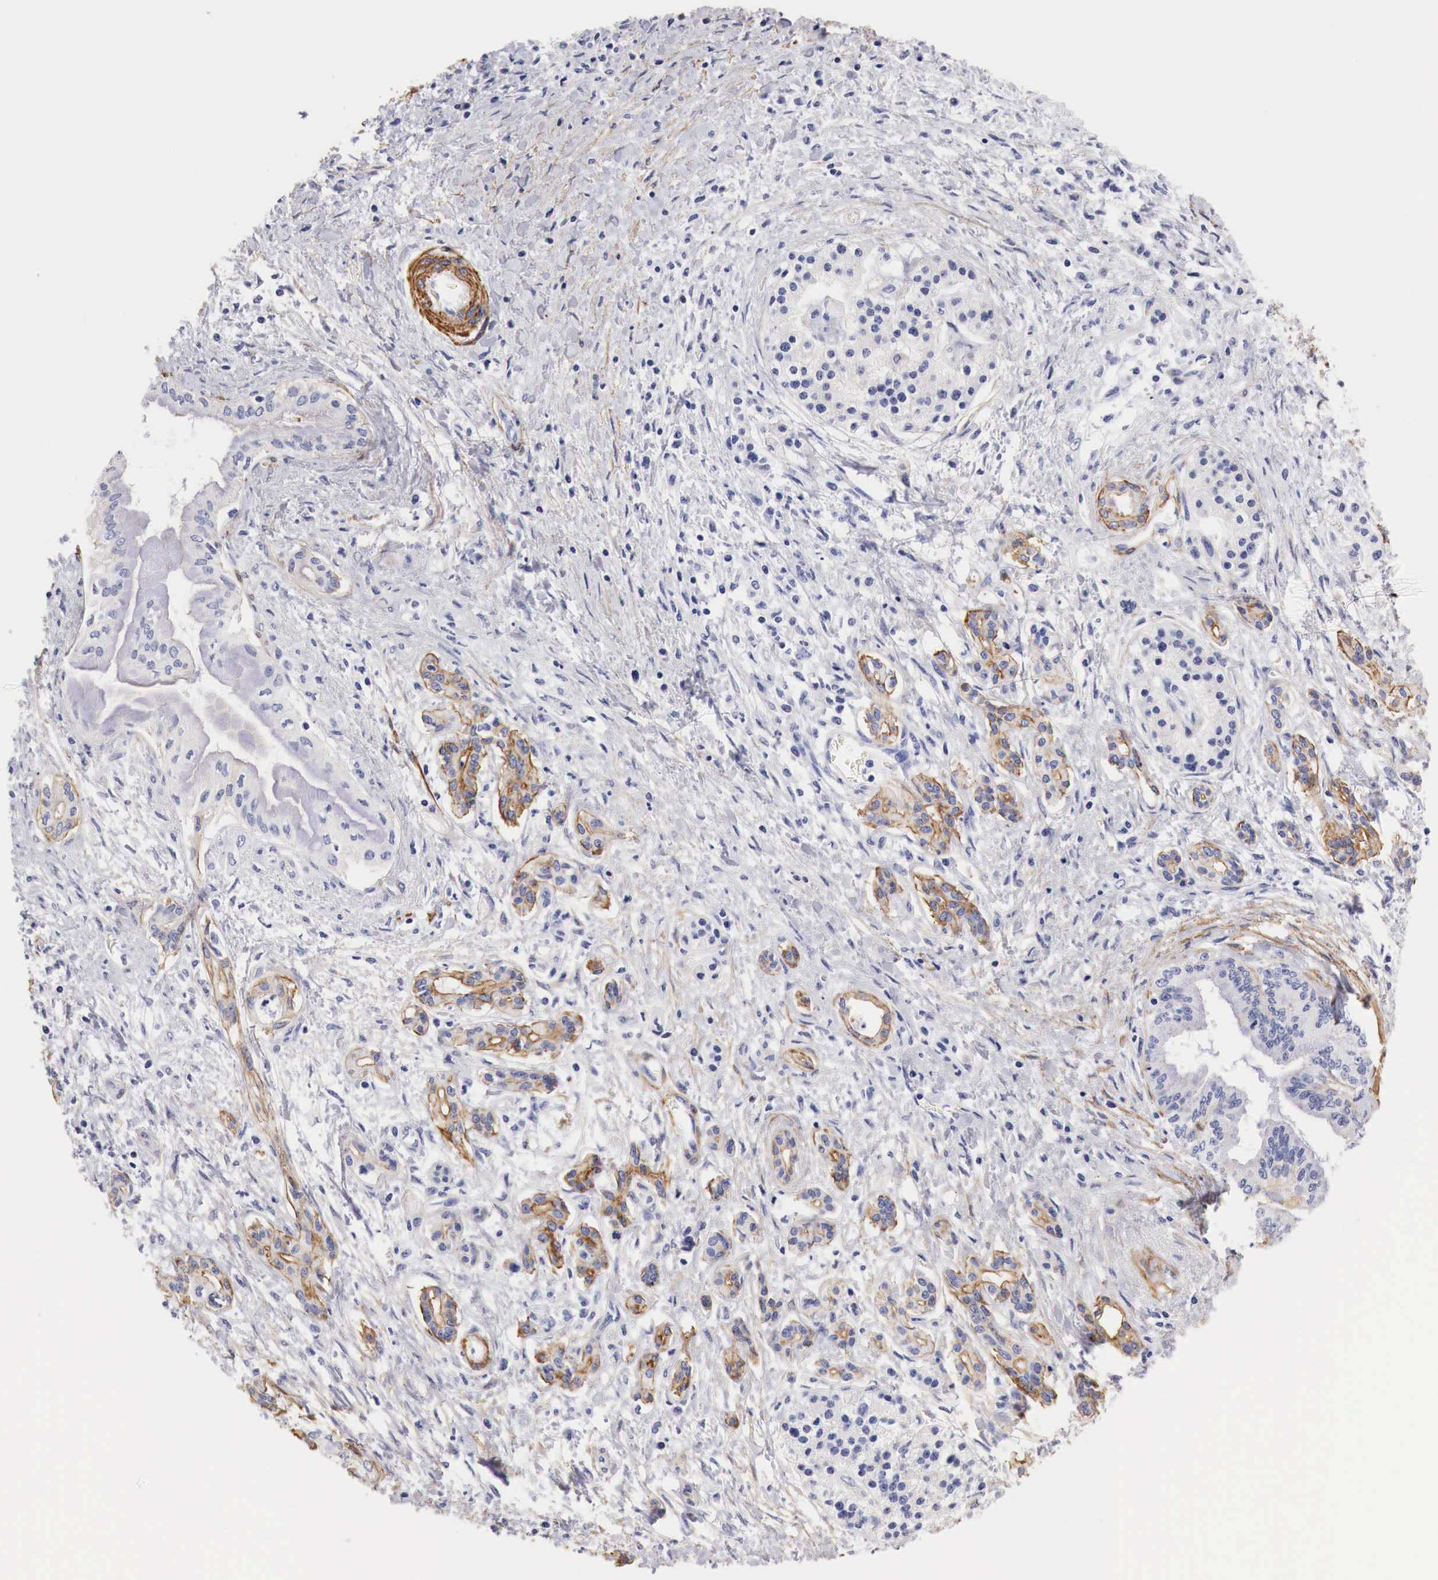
{"staining": {"intensity": "weak", "quantity": "25%-75%", "location": "cytoplasmic/membranous"}, "tissue": "pancreatic cancer", "cell_type": "Tumor cells", "image_type": "cancer", "snomed": [{"axis": "morphology", "description": "Adenocarcinoma, NOS"}, {"axis": "topography", "description": "Pancreas"}], "caption": "Immunohistochemical staining of human adenocarcinoma (pancreatic) demonstrates low levels of weak cytoplasmic/membranous staining in approximately 25%-75% of tumor cells.", "gene": "TPM1", "patient": {"sex": "female", "age": 64}}